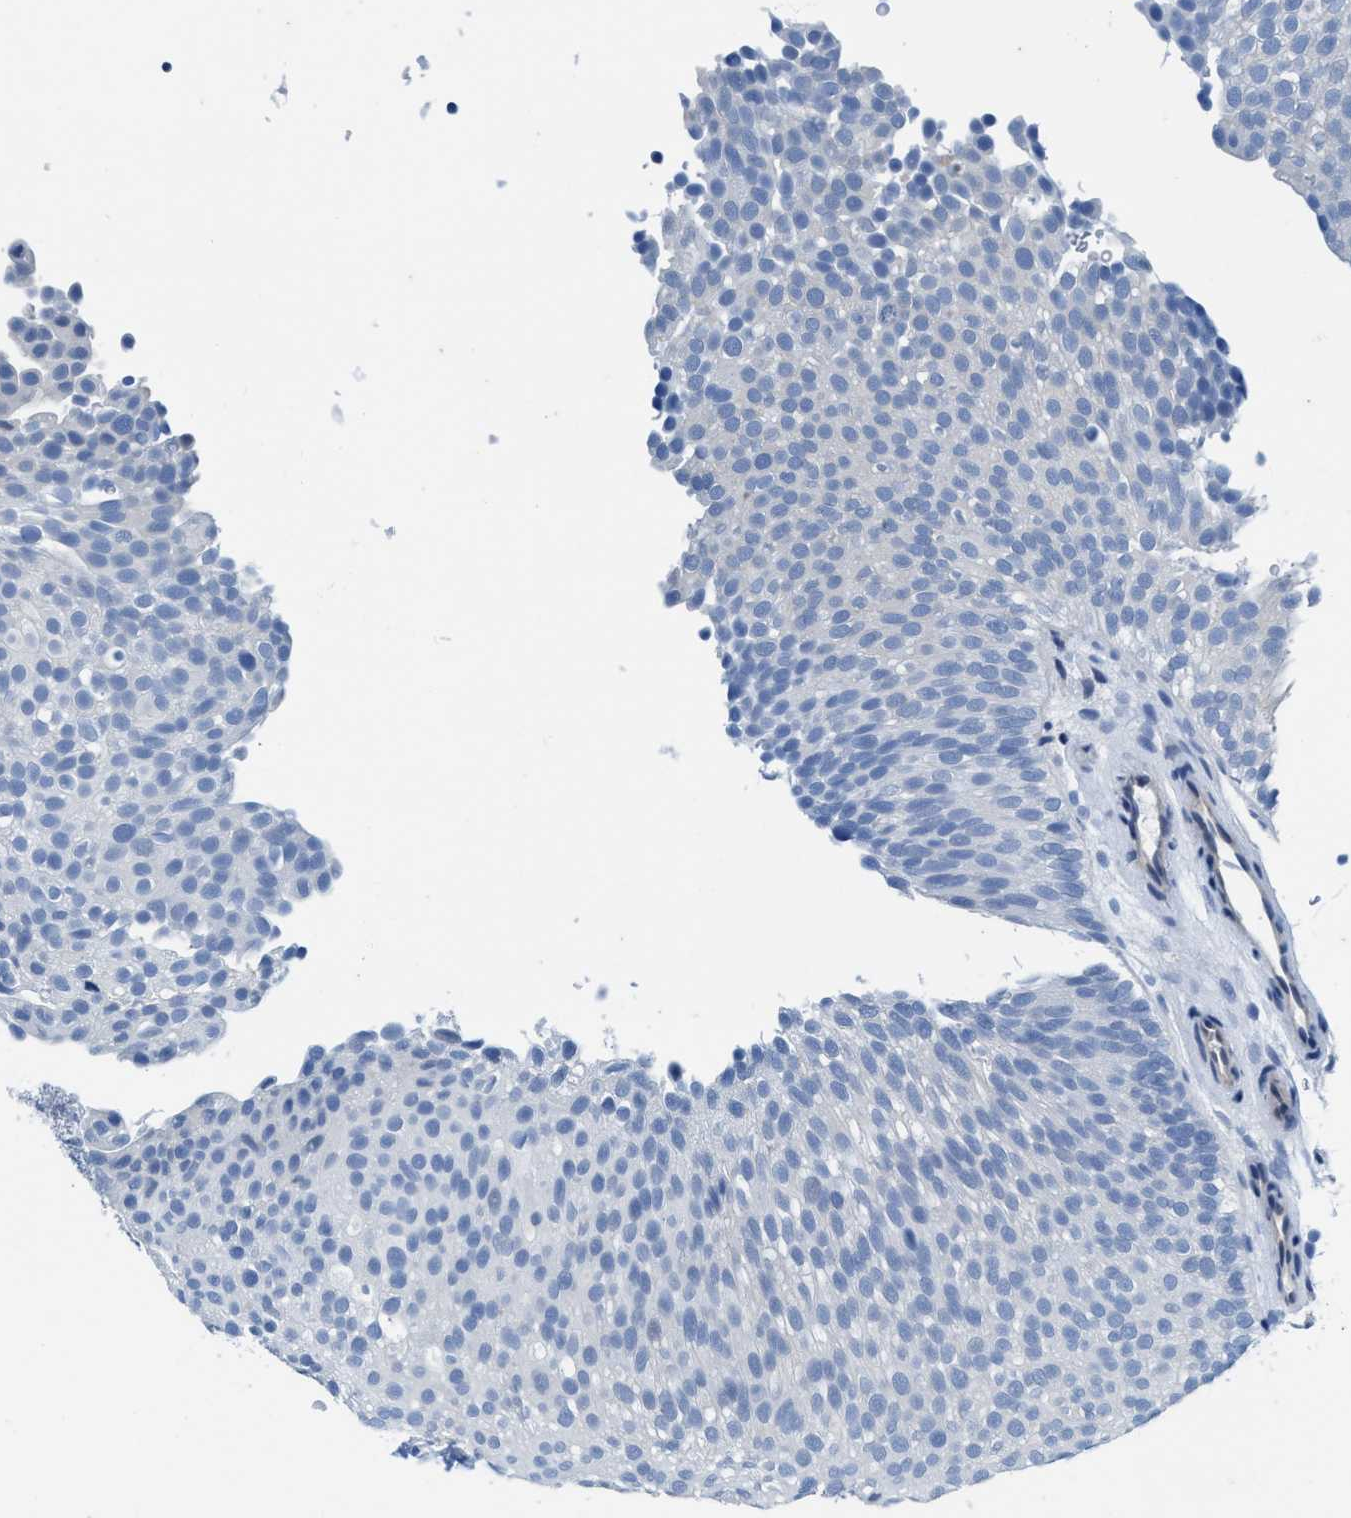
{"staining": {"intensity": "negative", "quantity": "none", "location": "none"}, "tissue": "urothelial cancer", "cell_type": "Tumor cells", "image_type": "cancer", "snomed": [{"axis": "morphology", "description": "Urothelial carcinoma, Low grade"}, {"axis": "topography", "description": "Urinary bladder"}], "caption": "Tumor cells are negative for brown protein staining in low-grade urothelial carcinoma.", "gene": "NUDT5", "patient": {"sex": "male", "age": 78}}